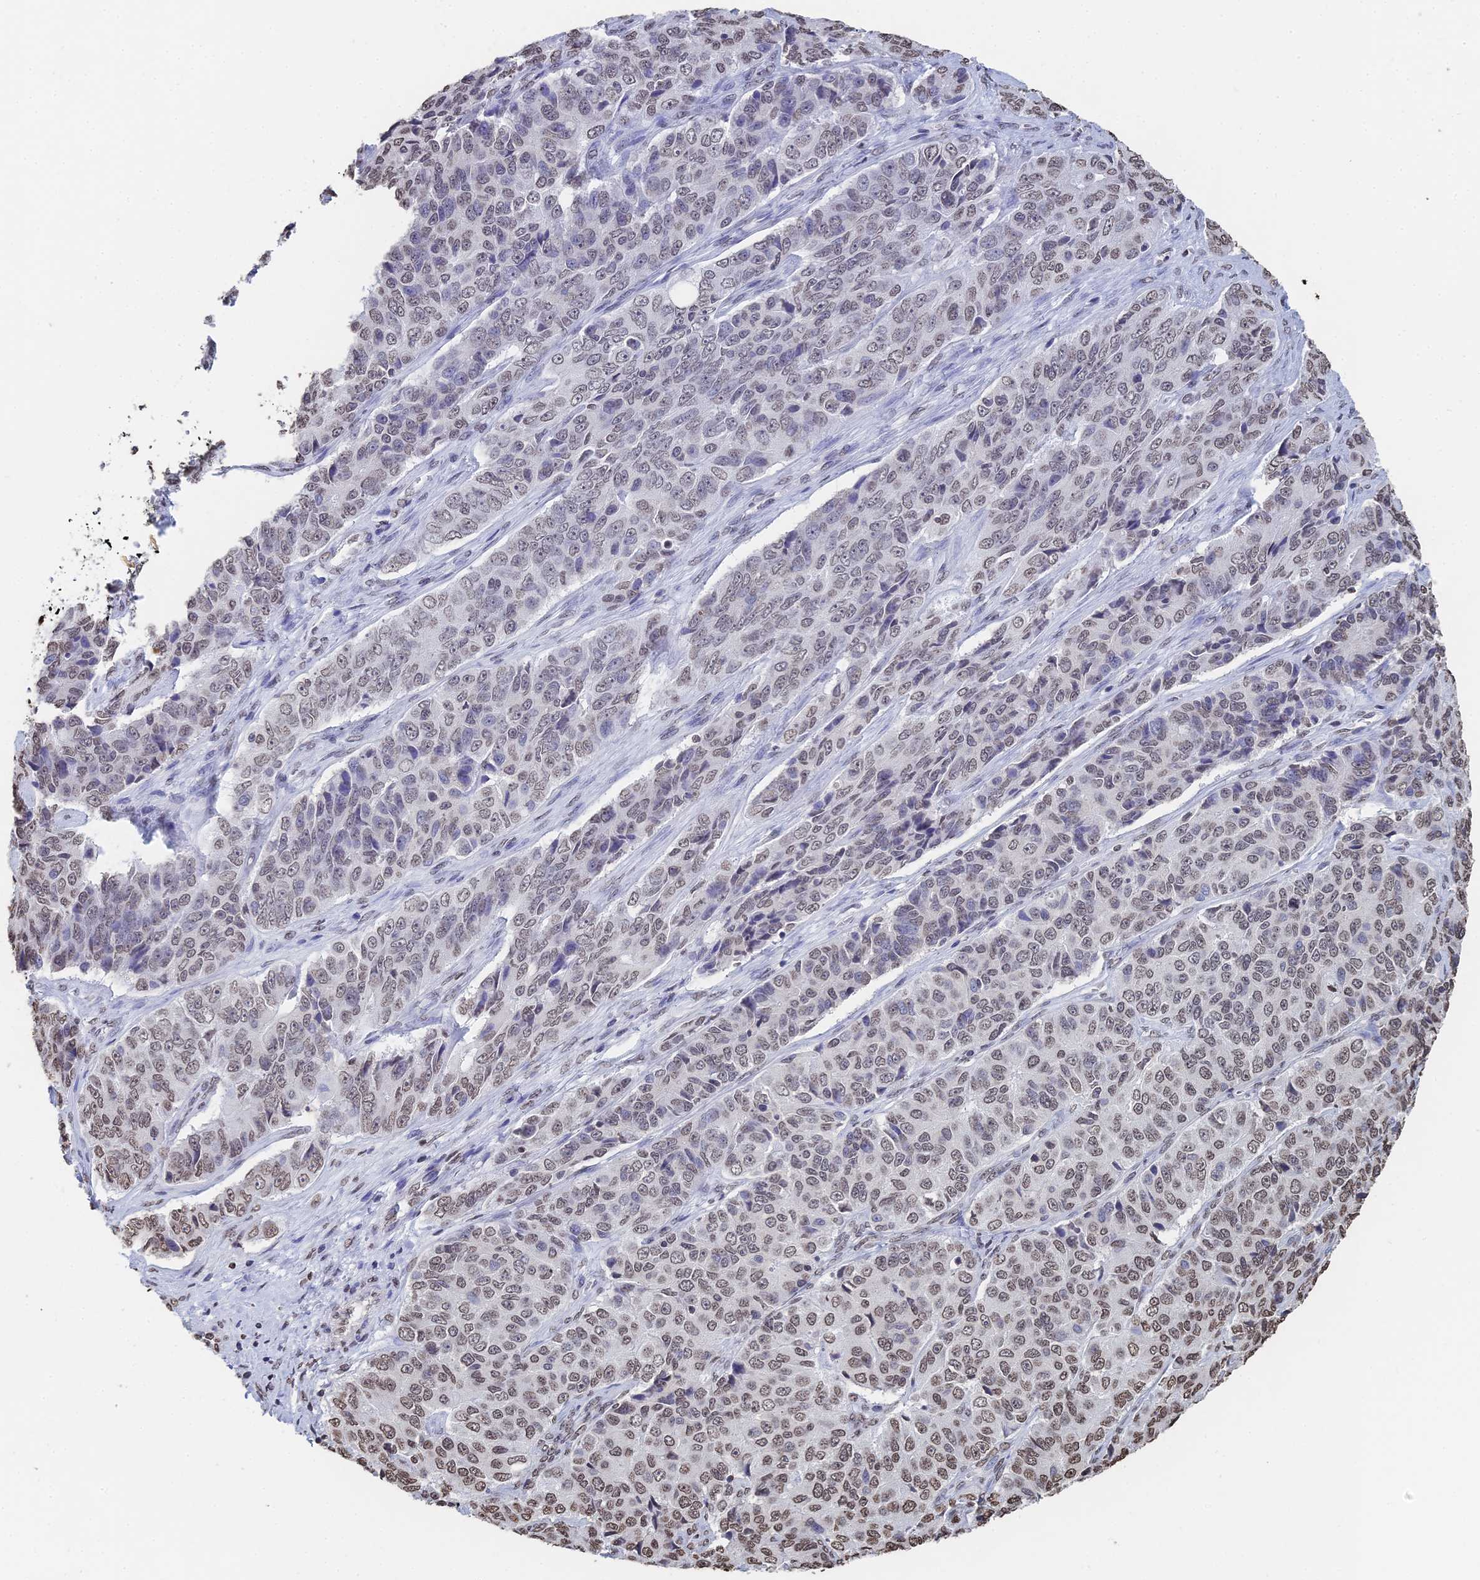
{"staining": {"intensity": "weak", "quantity": ">75%", "location": "nuclear"}, "tissue": "ovarian cancer", "cell_type": "Tumor cells", "image_type": "cancer", "snomed": [{"axis": "morphology", "description": "Carcinoma, endometroid"}, {"axis": "topography", "description": "Ovary"}], "caption": "Protein positivity by IHC displays weak nuclear staining in about >75% of tumor cells in endometroid carcinoma (ovarian). The staining is performed using DAB brown chromogen to label protein expression. The nuclei are counter-stained blue using hematoxylin.", "gene": "GBP3", "patient": {"sex": "female", "age": 51}}